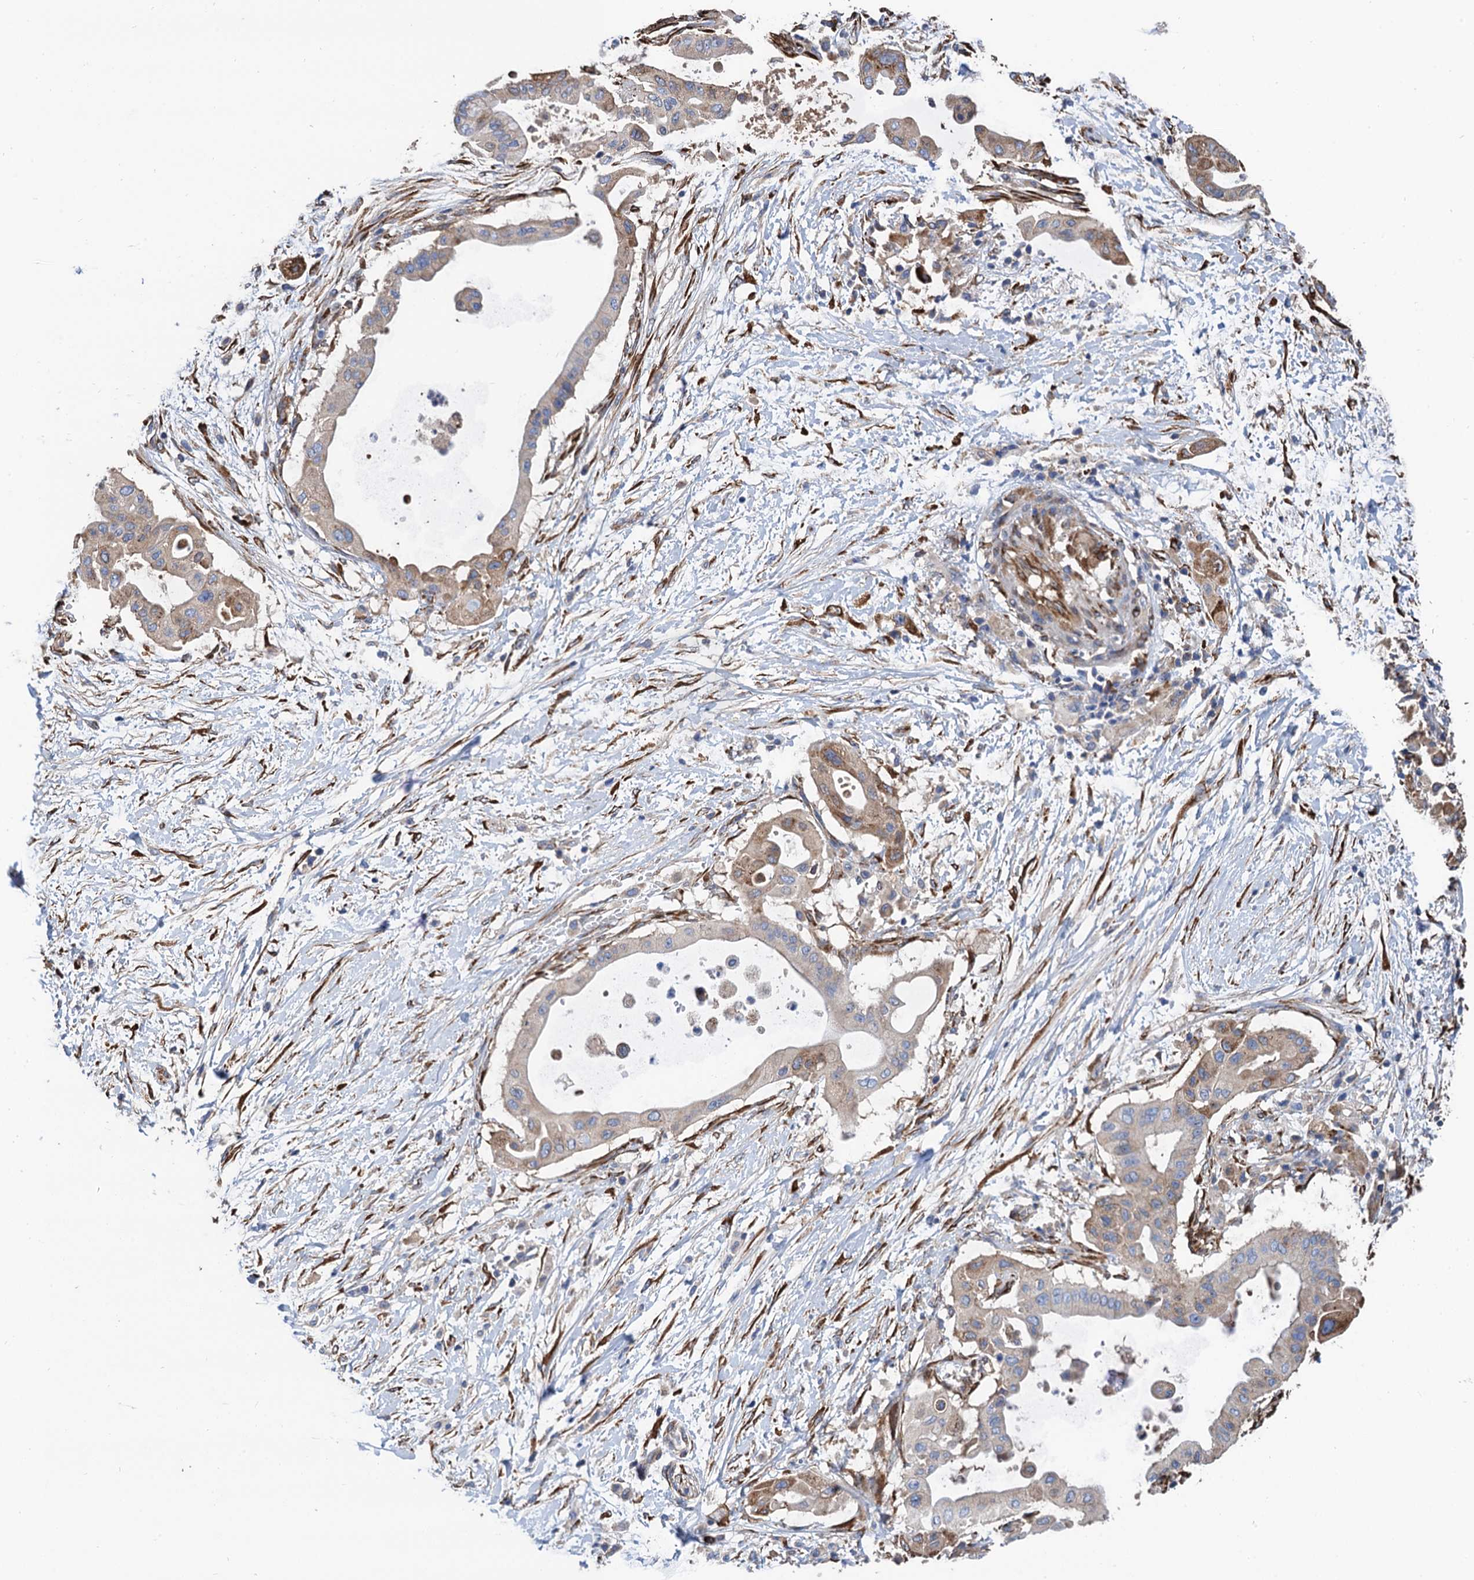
{"staining": {"intensity": "weak", "quantity": "<25%", "location": "cytoplasmic/membranous"}, "tissue": "pancreatic cancer", "cell_type": "Tumor cells", "image_type": "cancer", "snomed": [{"axis": "morphology", "description": "Adenocarcinoma, NOS"}, {"axis": "topography", "description": "Pancreas"}], "caption": "Immunohistochemistry (IHC) micrograph of human pancreatic cancer (adenocarcinoma) stained for a protein (brown), which demonstrates no expression in tumor cells.", "gene": "CNNM1", "patient": {"sex": "male", "age": 68}}